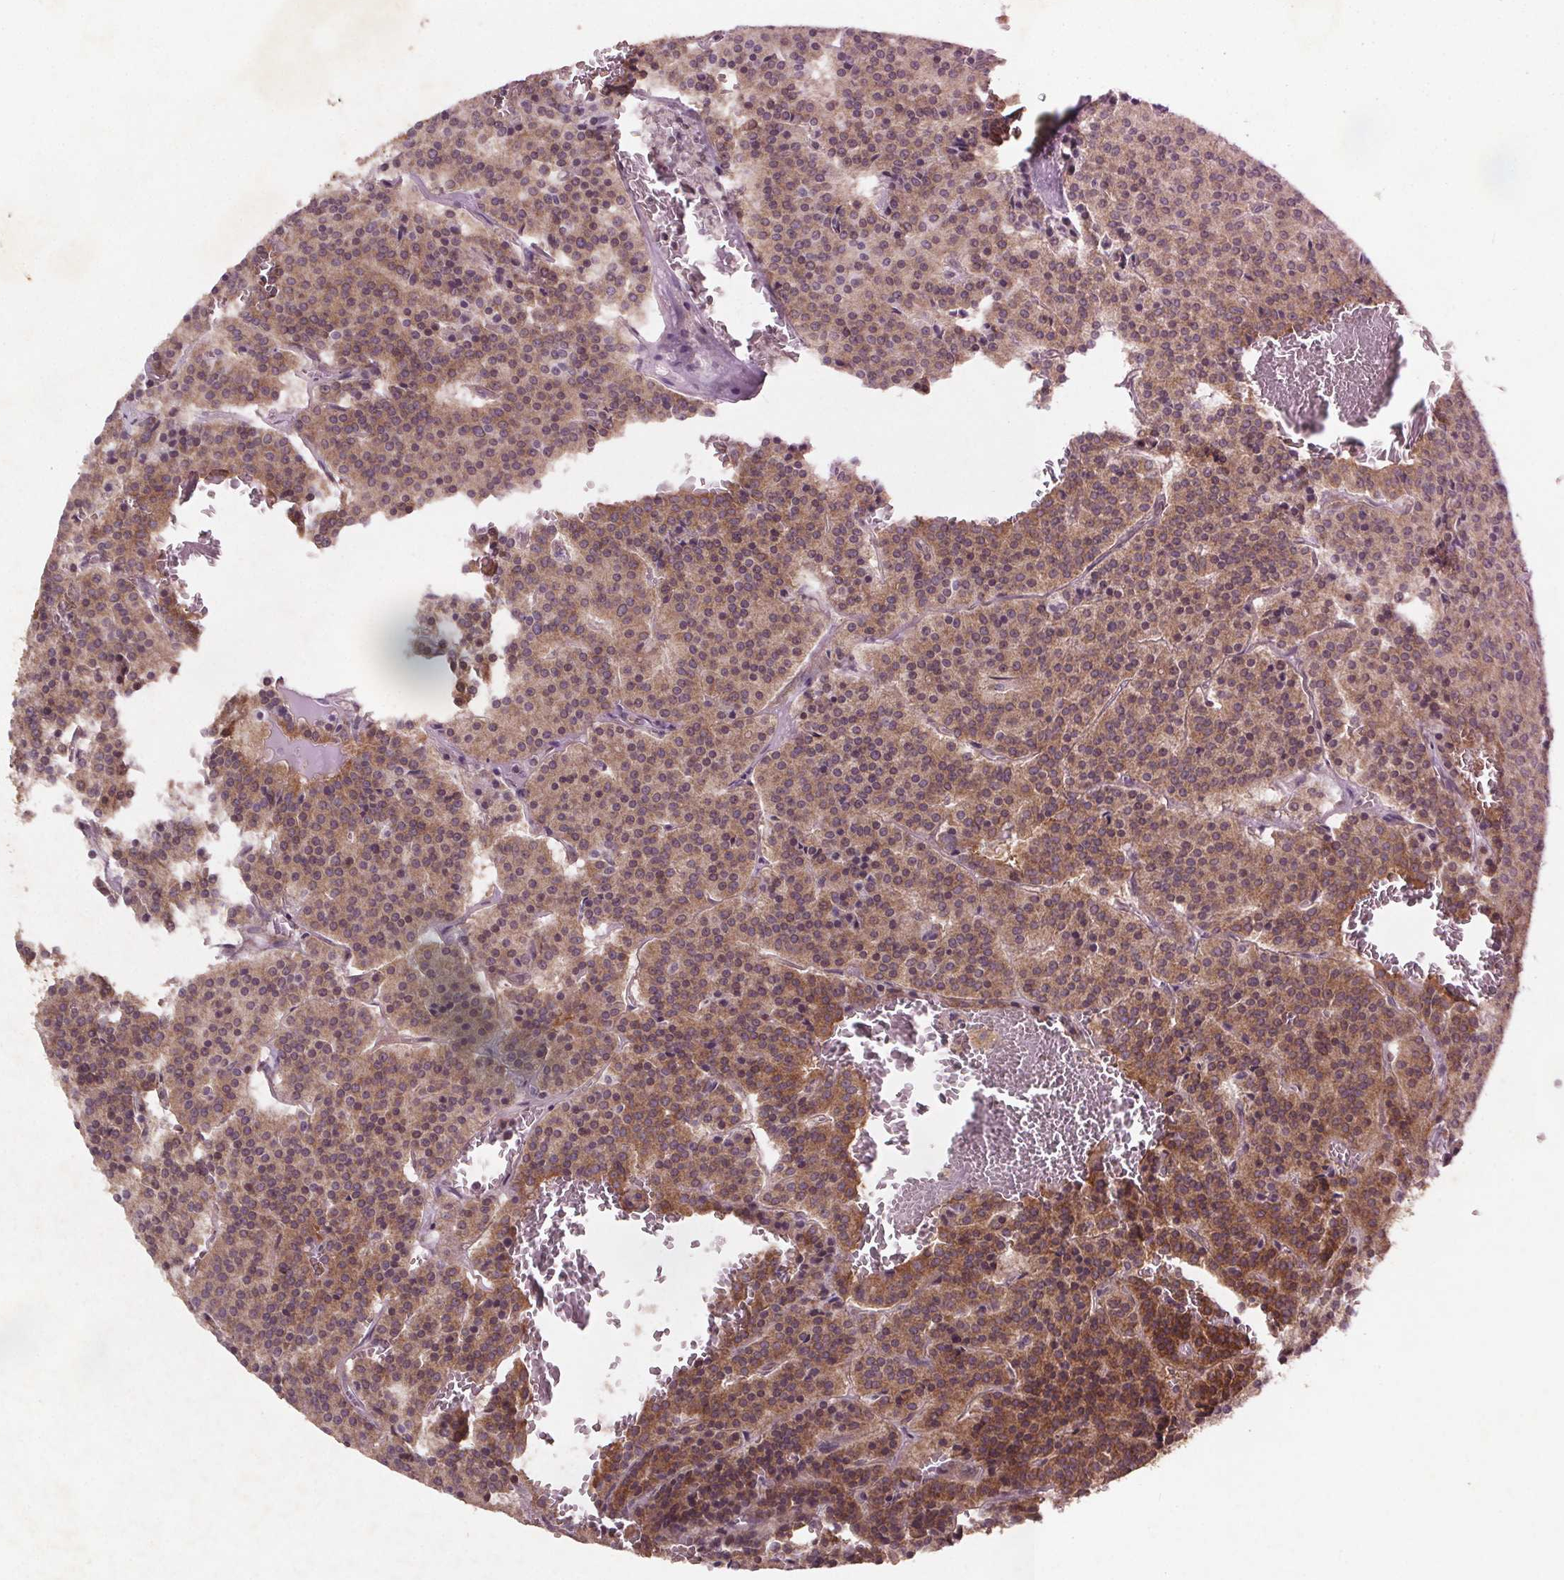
{"staining": {"intensity": "moderate", "quantity": "25%-75%", "location": "cytoplasmic/membranous"}, "tissue": "carcinoid", "cell_type": "Tumor cells", "image_type": "cancer", "snomed": [{"axis": "morphology", "description": "Carcinoid, malignant, NOS"}, {"axis": "topography", "description": "Lung"}], "caption": "Moderate cytoplasmic/membranous protein expression is present in approximately 25%-75% of tumor cells in carcinoid. (brown staining indicates protein expression, while blue staining denotes nuclei).", "gene": "STRN3", "patient": {"sex": "male", "age": 70}}